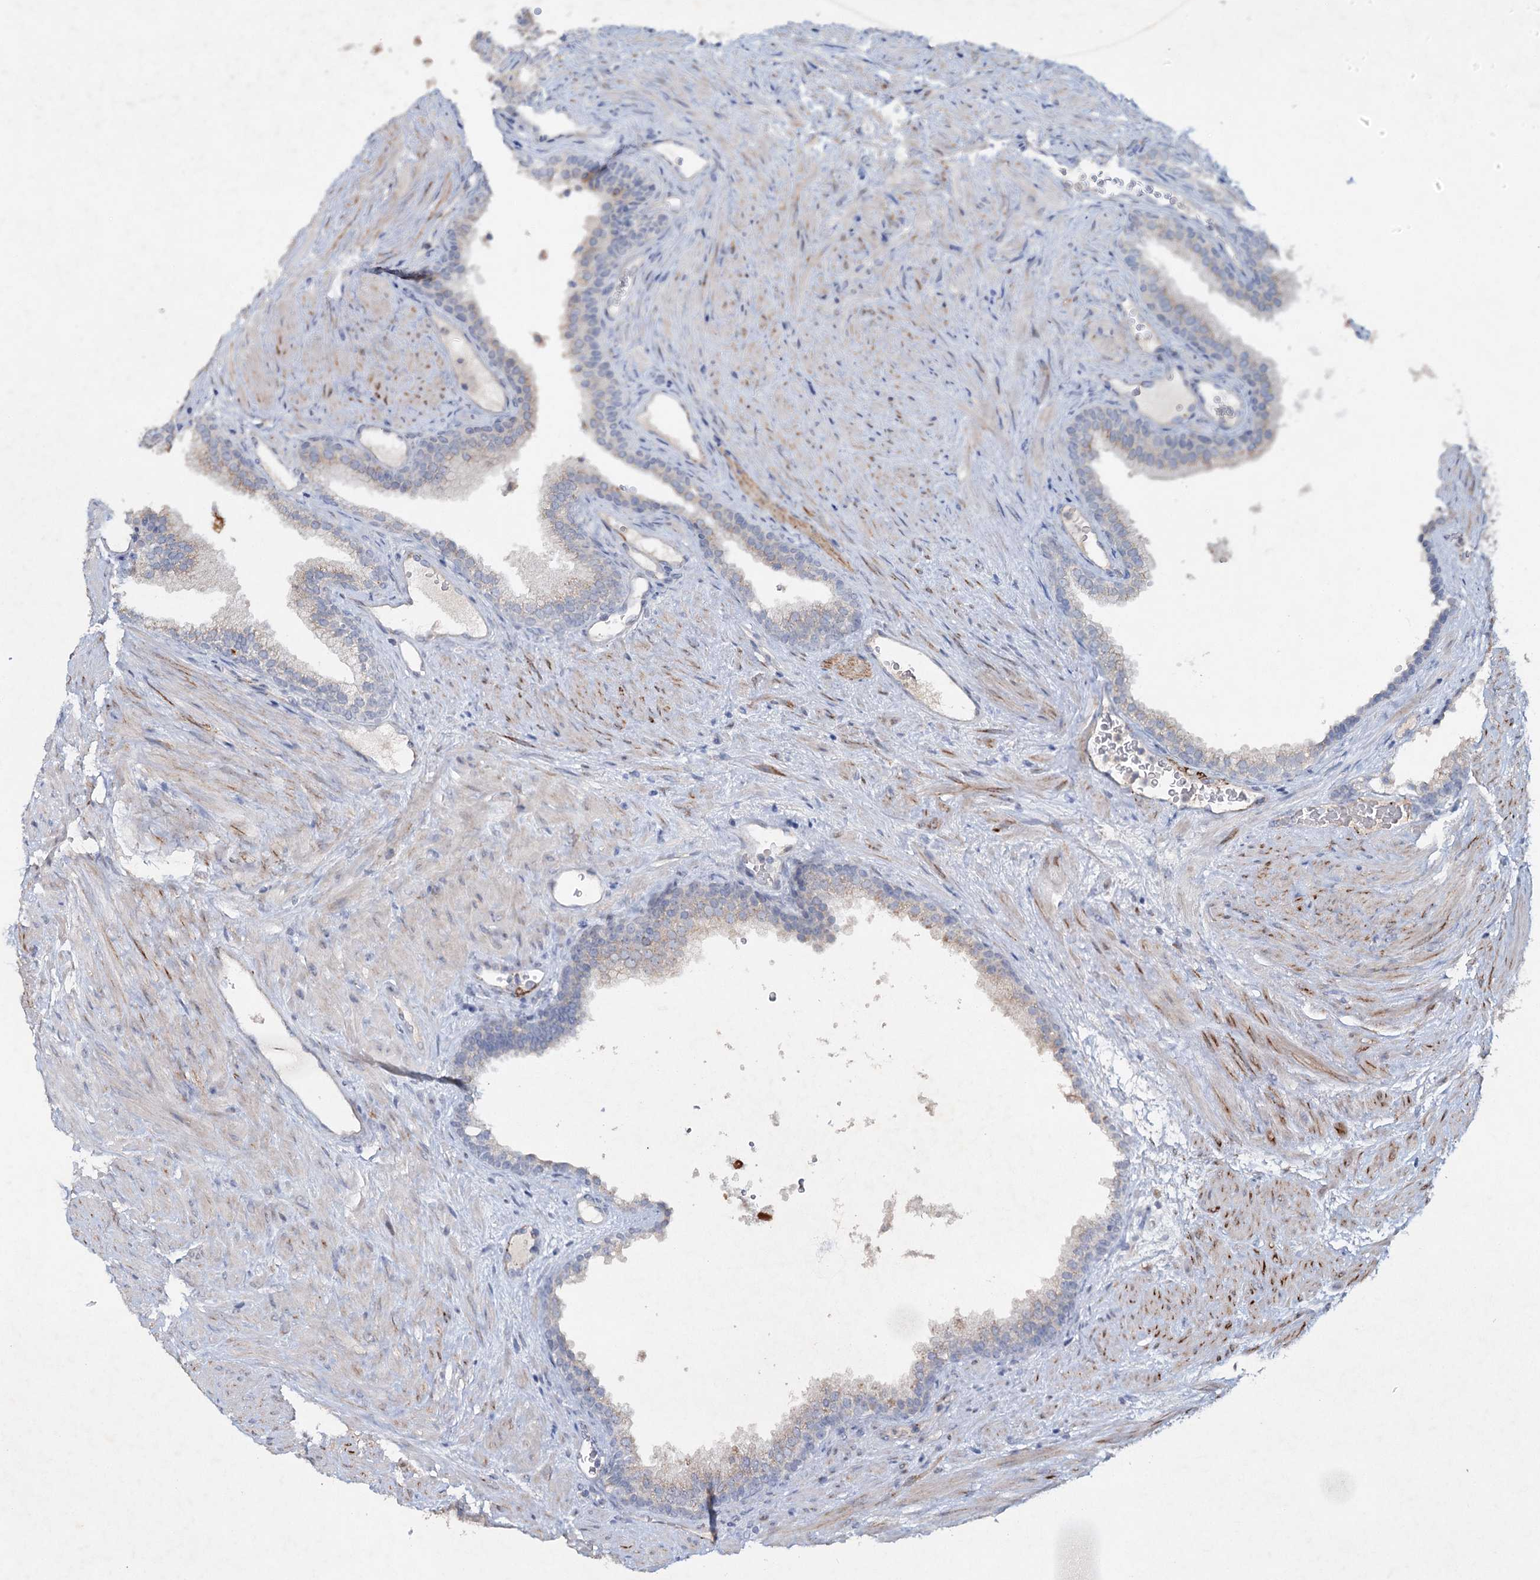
{"staining": {"intensity": "weak", "quantity": "<25%", "location": "cytoplasmic/membranous"}, "tissue": "prostate", "cell_type": "Glandular cells", "image_type": "normal", "snomed": [{"axis": "morphology", "description": "Normal tissue, NOS"}, {"axis": "topography", "description": "Prostate"}], "caption": "This is a histopathology image of immunohistochemistry staining of benign prostate, which shows no expression in glandular cells.", "gene": "RFX6", "patient": {"sex": "male", "age": 76}}